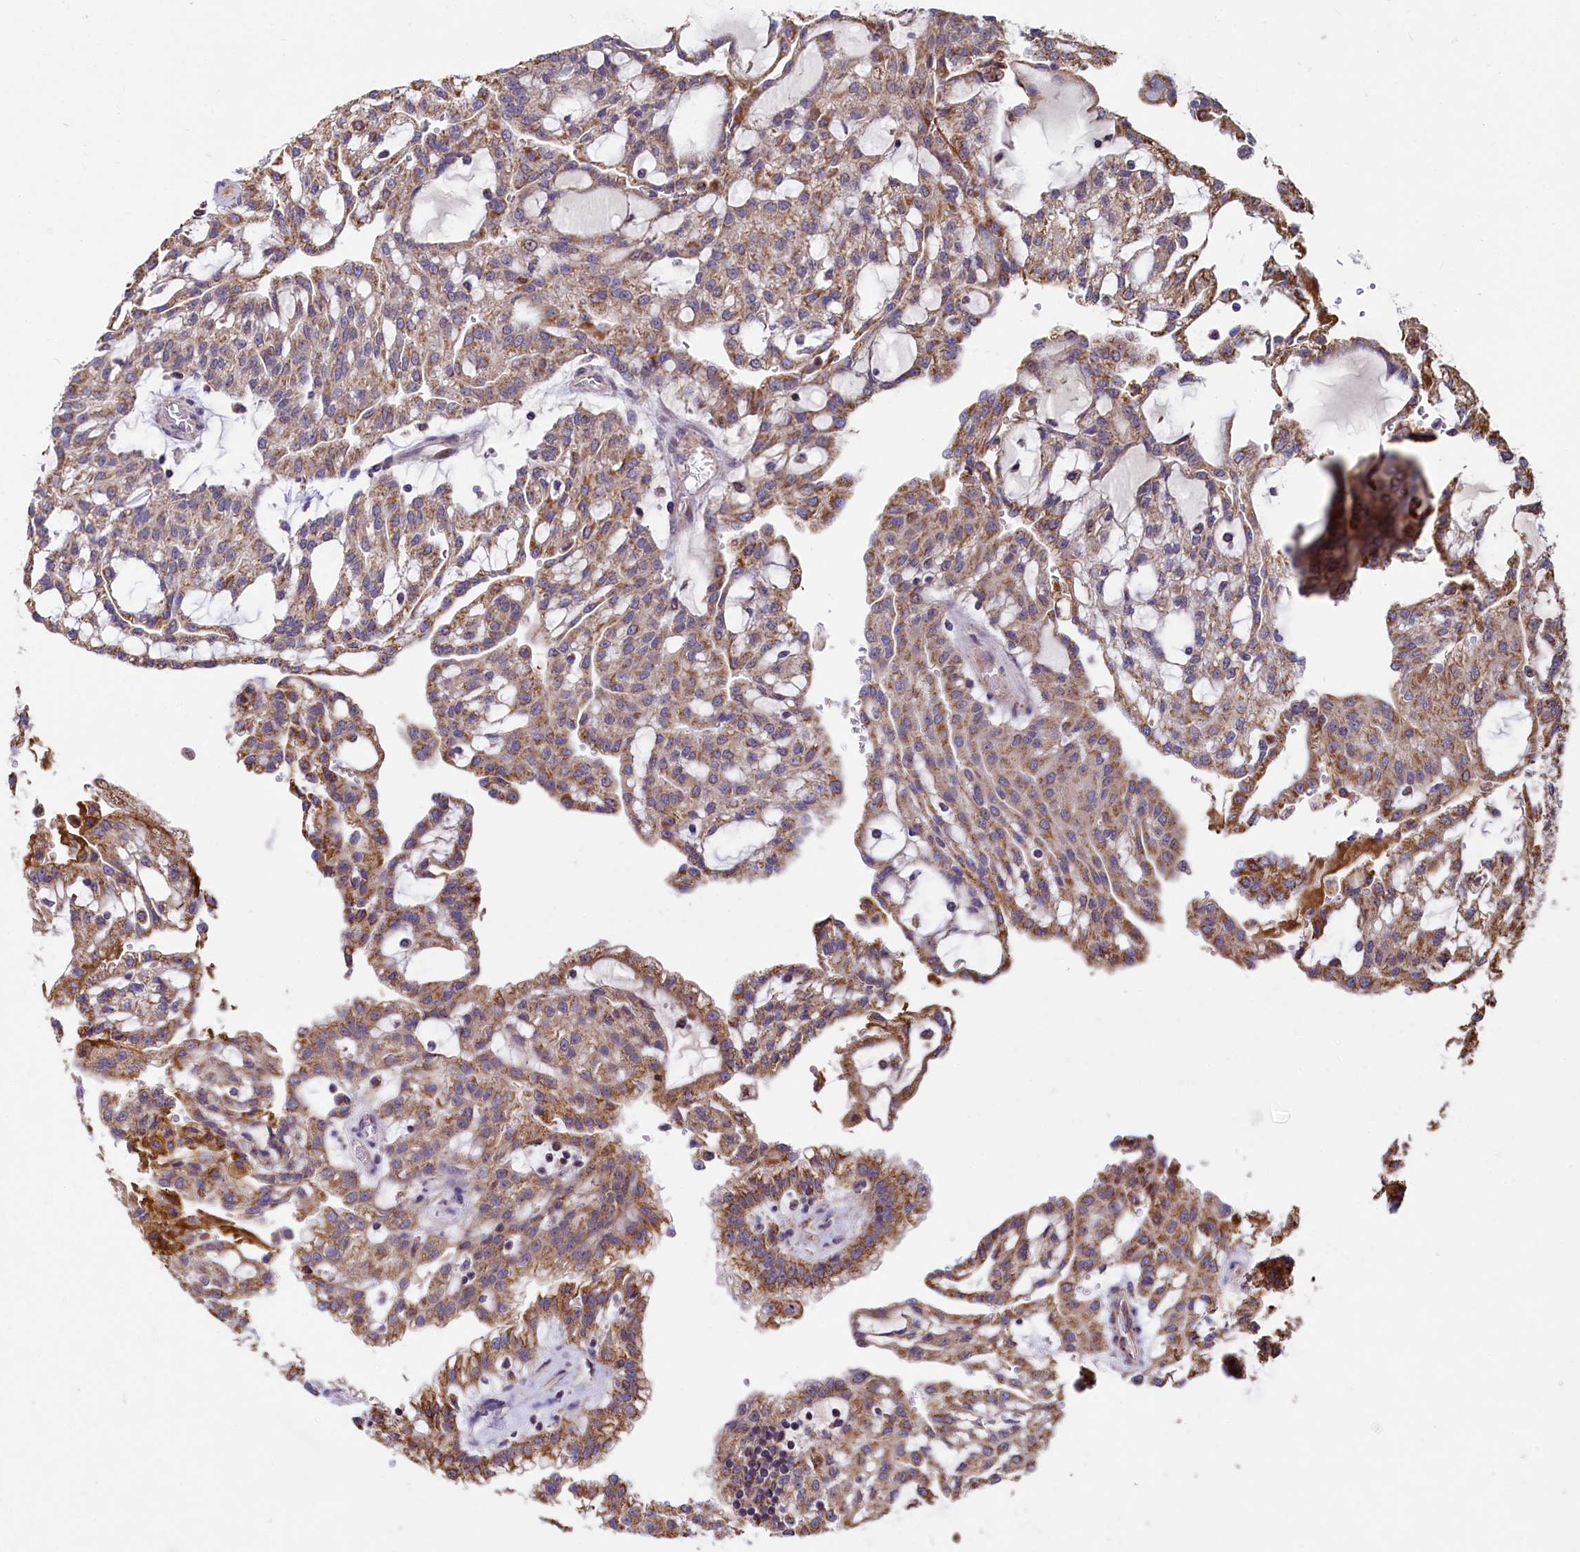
{"staining": {"intensity": "moderate", "quantity": ">75%", "location": "cytoplasmic/membranous"}, "tissue": "renal cancer", "cell_type": "Tumor cells", "image_type": "cancer", "snomed": [{"axis": "morphology", "description": "Adenocarcinoma, NOS"}, {"axis": "topography", "description": "Kidney"}], "caption": "An image of human renal cancer (adenocarcinoma) stained for a protein reveals moderate cytoplasmic/membranous brown staining in tumor cells.", "gene": "SPRYD3", "patient": {"sex": "male", "age": 63}}